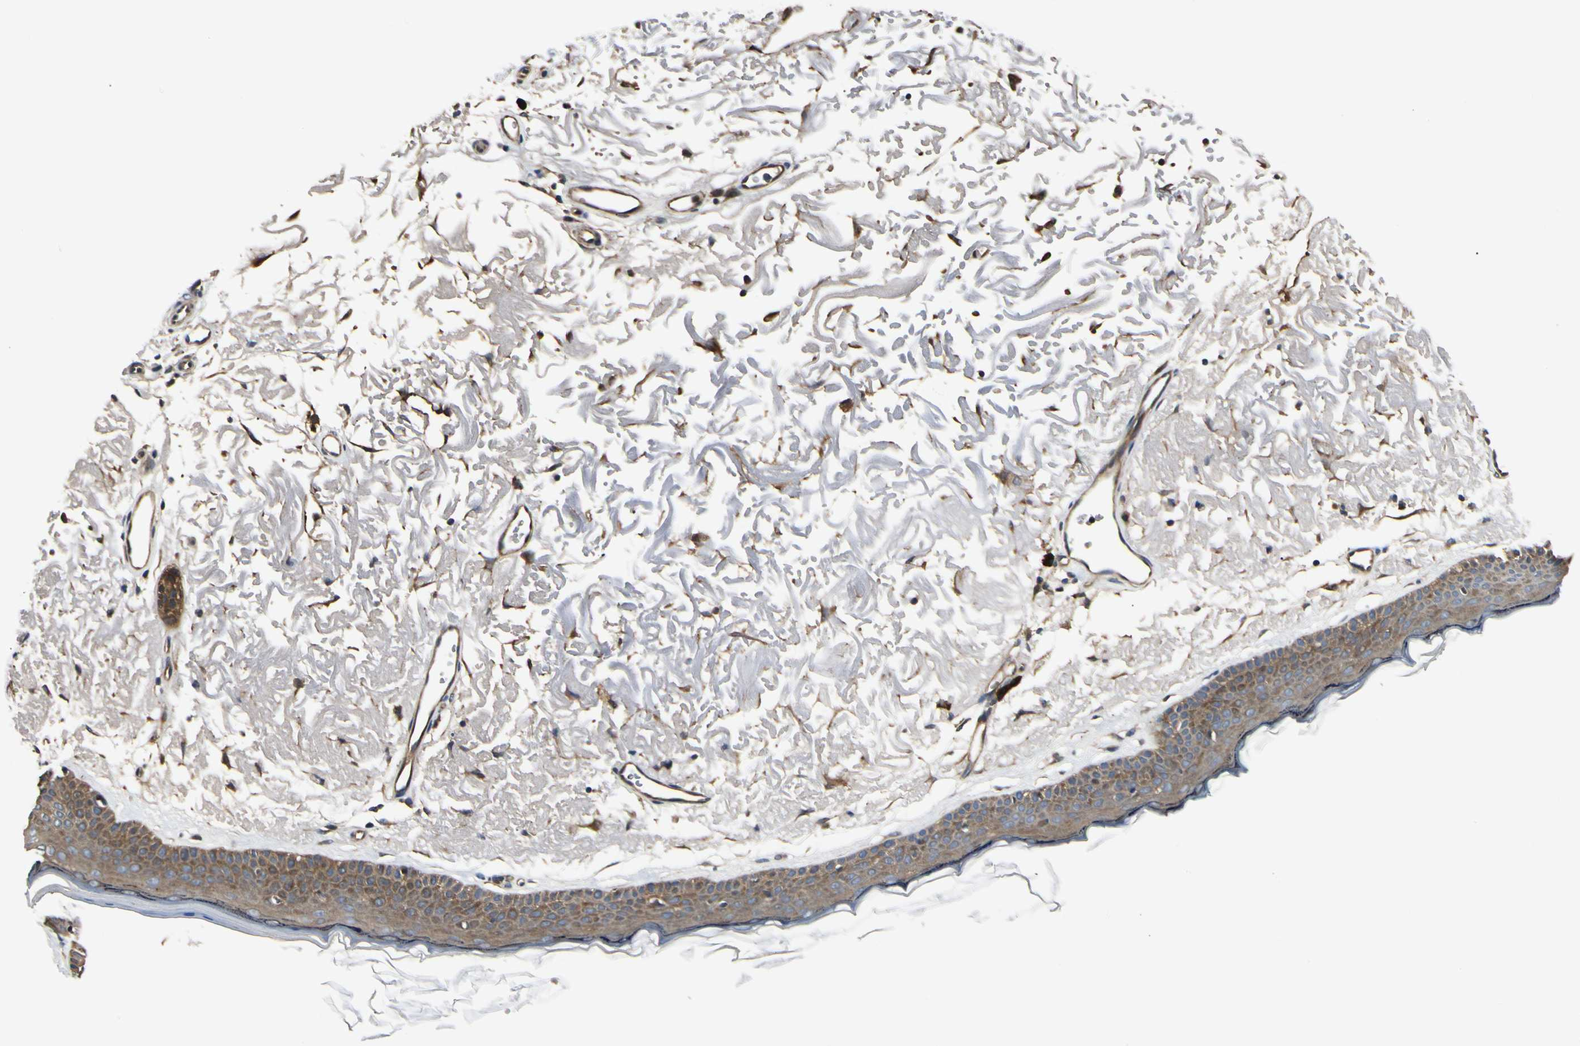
{"staining": {"intensity": "strong", "quantity": ">75%", "location": "cytoplasmic/membranous"}, "tissue": "skin", "cell_type": "Fibroblasts", "image_type": "normal", "snomed": [{"axis": "morphology", "description": "Normal tissue, NOS"}, {"axis": "topography", "description": "Skin"}], "caption": "A high amount of strong cytoplasmic/membranous positivity is appreciated in about >75% of fibroblasts in unremarkable skin.", "gene": "NME1", "patient": {"sex": "female", "age": 90}}